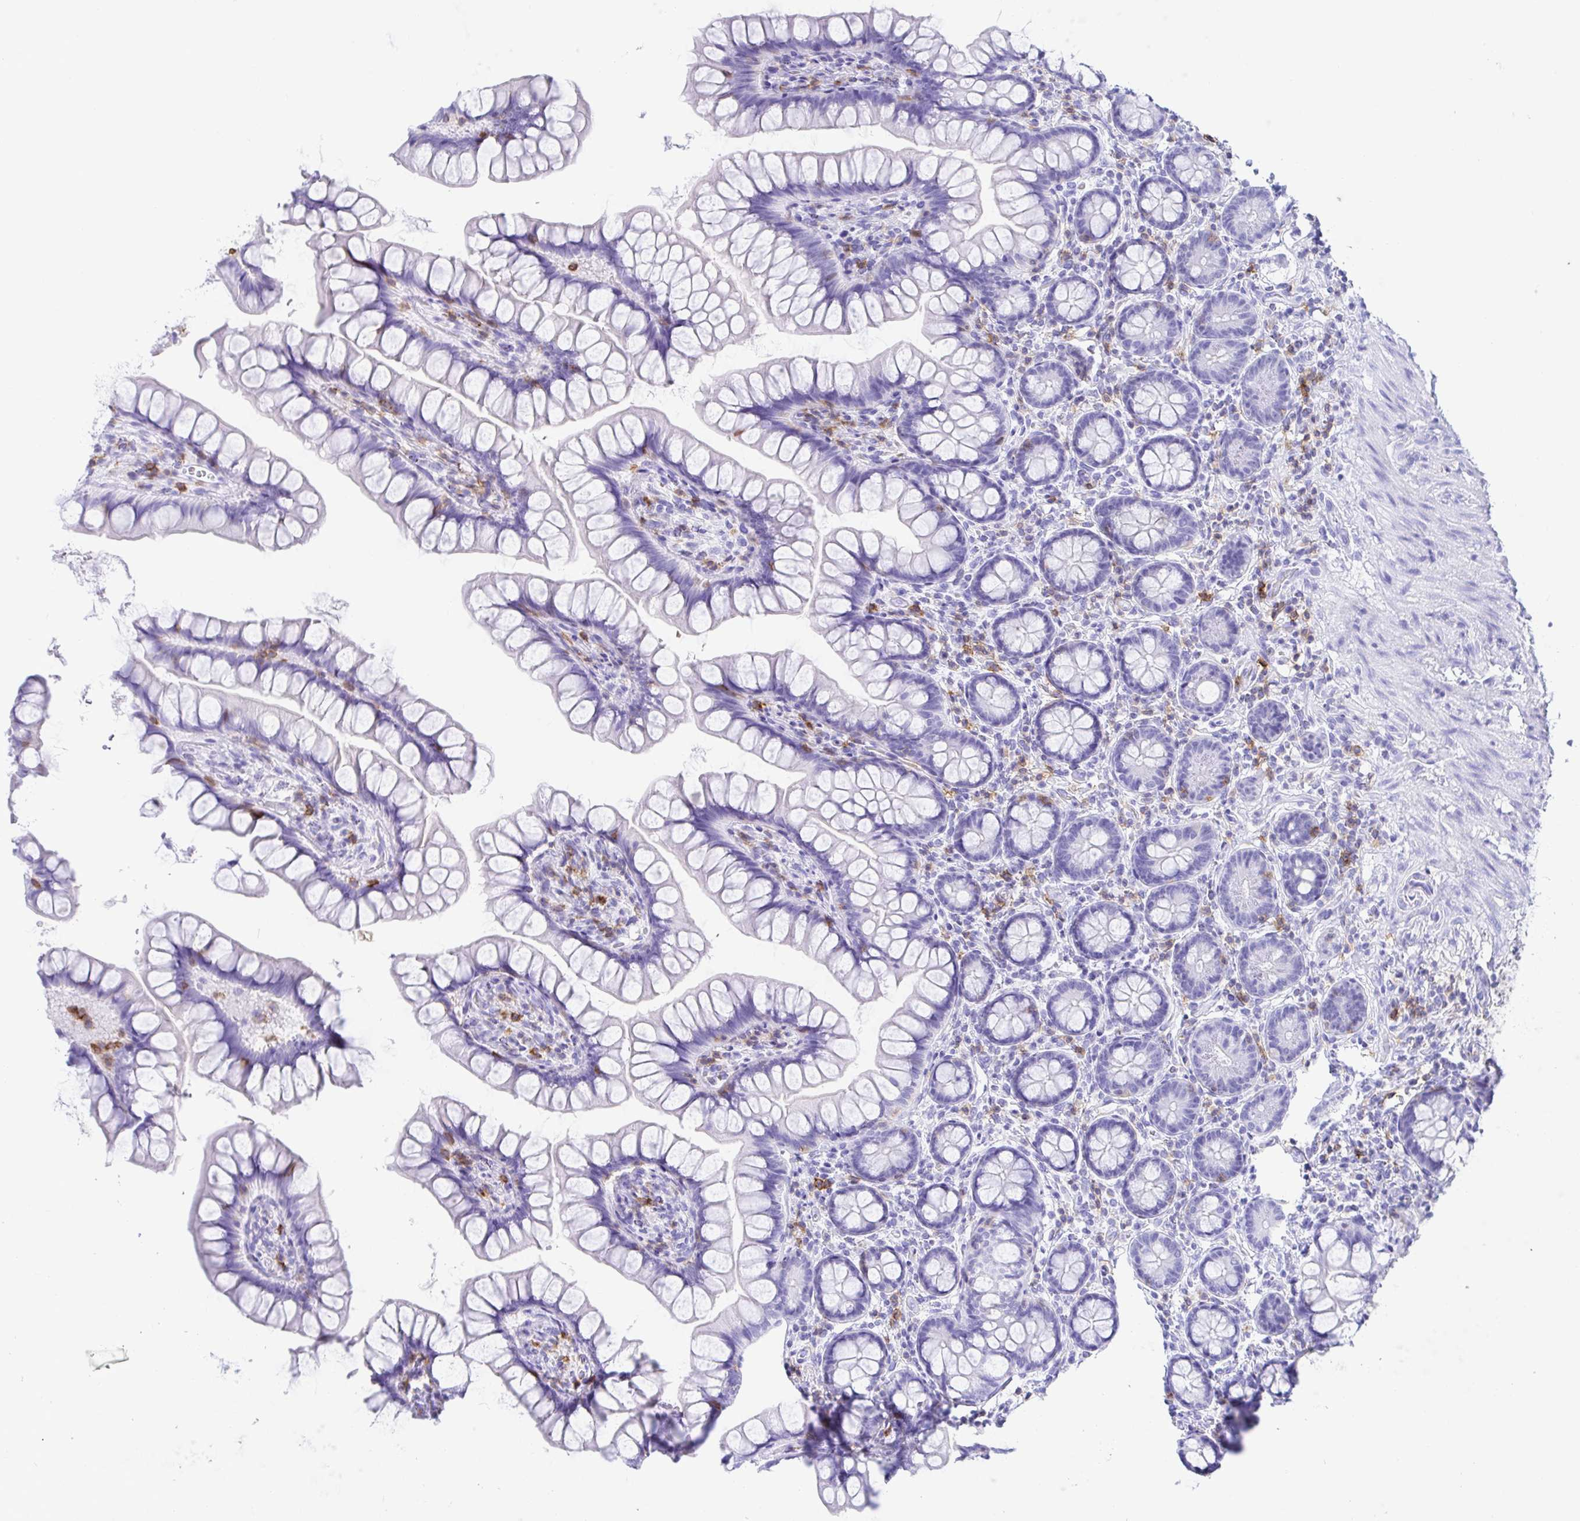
{"staining": {"intensity": "negative", "quantity": "none", "location": "none"}, "tissue": "small intestine", "cell_type": "Glandular cells", "image_type": "normal", "snomed": [{"axis": "morphology", "description": "Normal tissue, NOS"}, {"axis": "topography", "description": "Small intestine"}], "caption": "The immunohistochemistry (IHC) histopathology image has no significant expression in glandular cells of small intestine.", "gene": "CD5", "patient": {"sex": "male", "age": 70}}